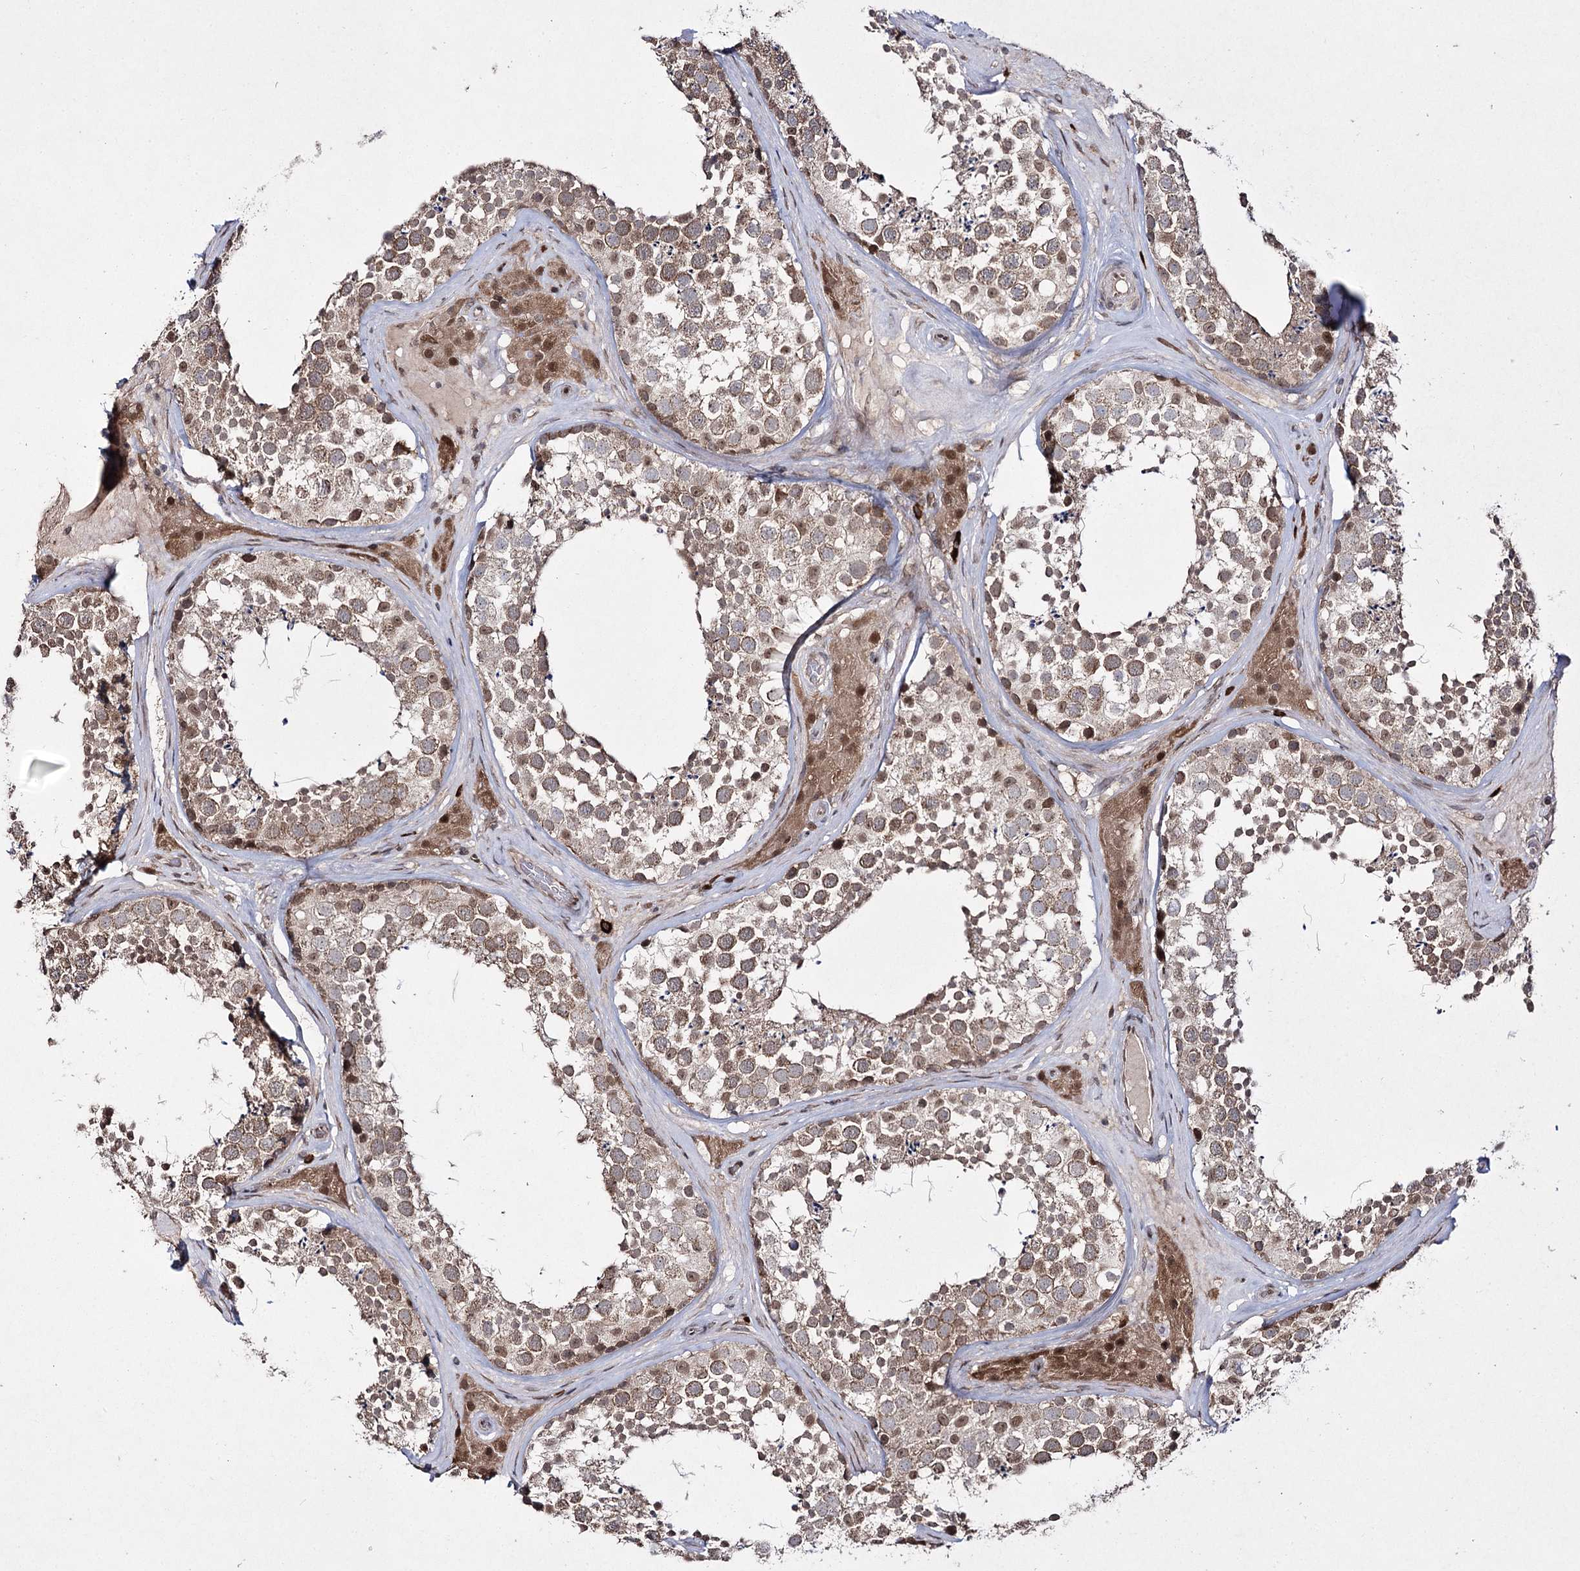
{"staining": {"intensity": "moderate", "quantity": ">75%", "location": "cytoplasmic/membranous,nuclear"}, "tissue": "testis", "cell_type": "Cells in seminiferous ducts", "image_type": "normal", "snomed": [{"axis": "morphology", "description": "Normal tissue, NOS"}, {"axis": "topography", "description": "Testis"}], "caption": "Immunohistochemistry of unremarkable human testis reveals medium levels of moderate cytoplasmic/membranous,nuclear staining in approximately >75% of cells in seminiferous ducts. Nuclei are stained in blue.", "gene": "TRNT1", "patient": {"sex": "male", "age": 46}}